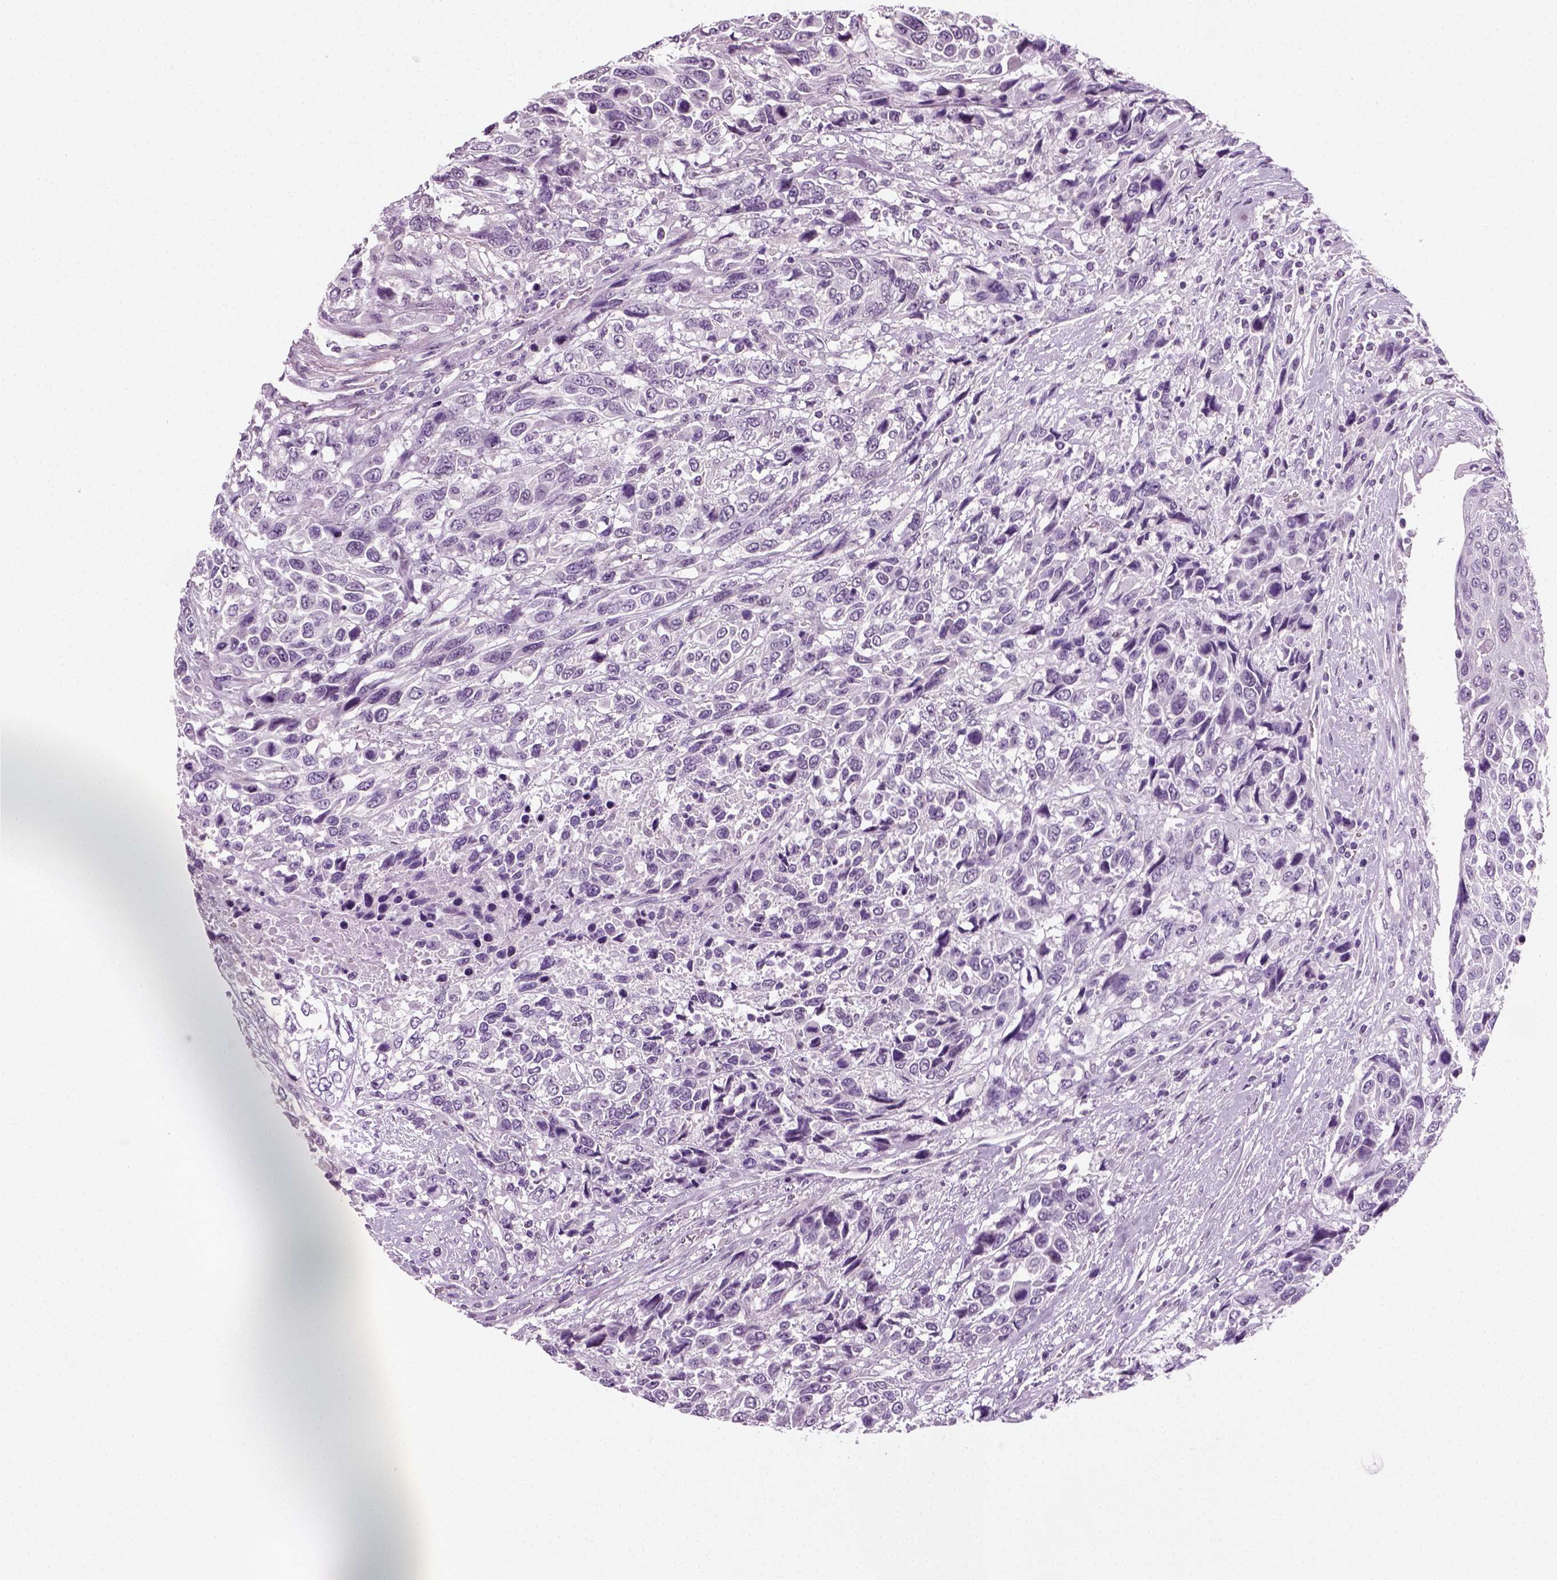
{"staining": {"intensity": "negative", "quantity": "none", "location": "none"}, "tissue": "urothelial cancer", "cell_type": "Tumor cells", "image_type": "cancer", "snomed": [{"axis": "morphology", "description": "Urothelial carcinoma, High grade"}, {"axis": "topography", "description": "Urinary bladder"}], "caption": "This is an immunohistochemistry image of human urothelial cancer. There is no positivity in tumor cells.", "gene": "SPATA31E1", "patient": {"sex": "female", "age": 70}}